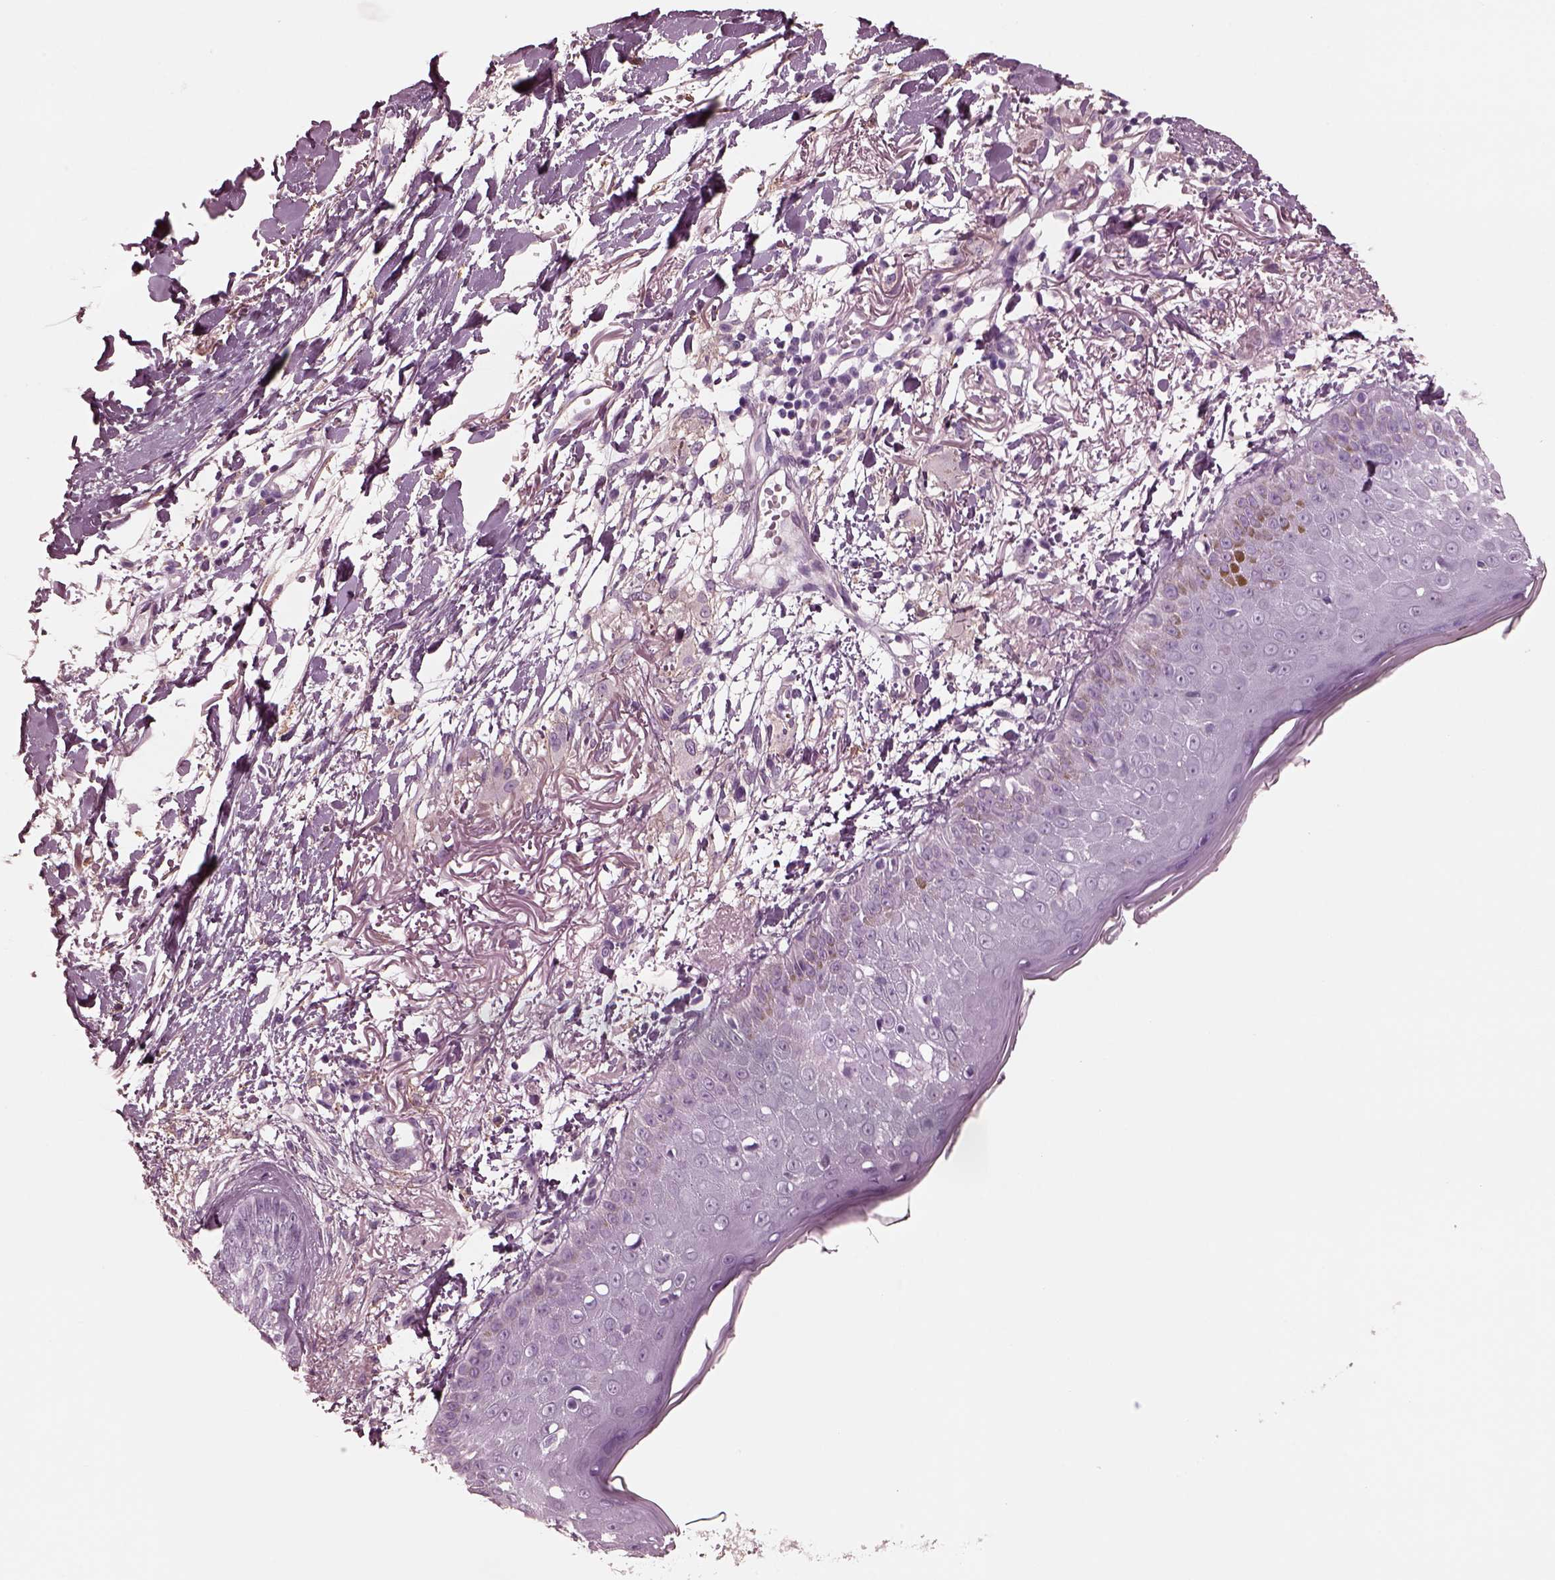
{"staining": {"intensity": "negative", "quantity": "none", "location": "none"}, "tissue": "skin cancer", "cell_type": "Tumor cells", "image_type": "cancer", "snomed": [{"axis": "morphology", "description": "Normal tissue, NOS"}, {"axis": "morphology", "description": "Basal cell carcinoma"}, {"axis": "topography", "description": "Skin"}], "caption": "Immunohistochemistry (IHC) histopathology image of skin cancer (basal cell carcinoma) stained for a protein (brown), which shows no staining in tumor cells. (Brightfield microscopy of DAB (3,3'-diaminobenzidine) IHC at high magnification).", "gene": "CGA", "patient": {"sex": "male", "age": 84}}